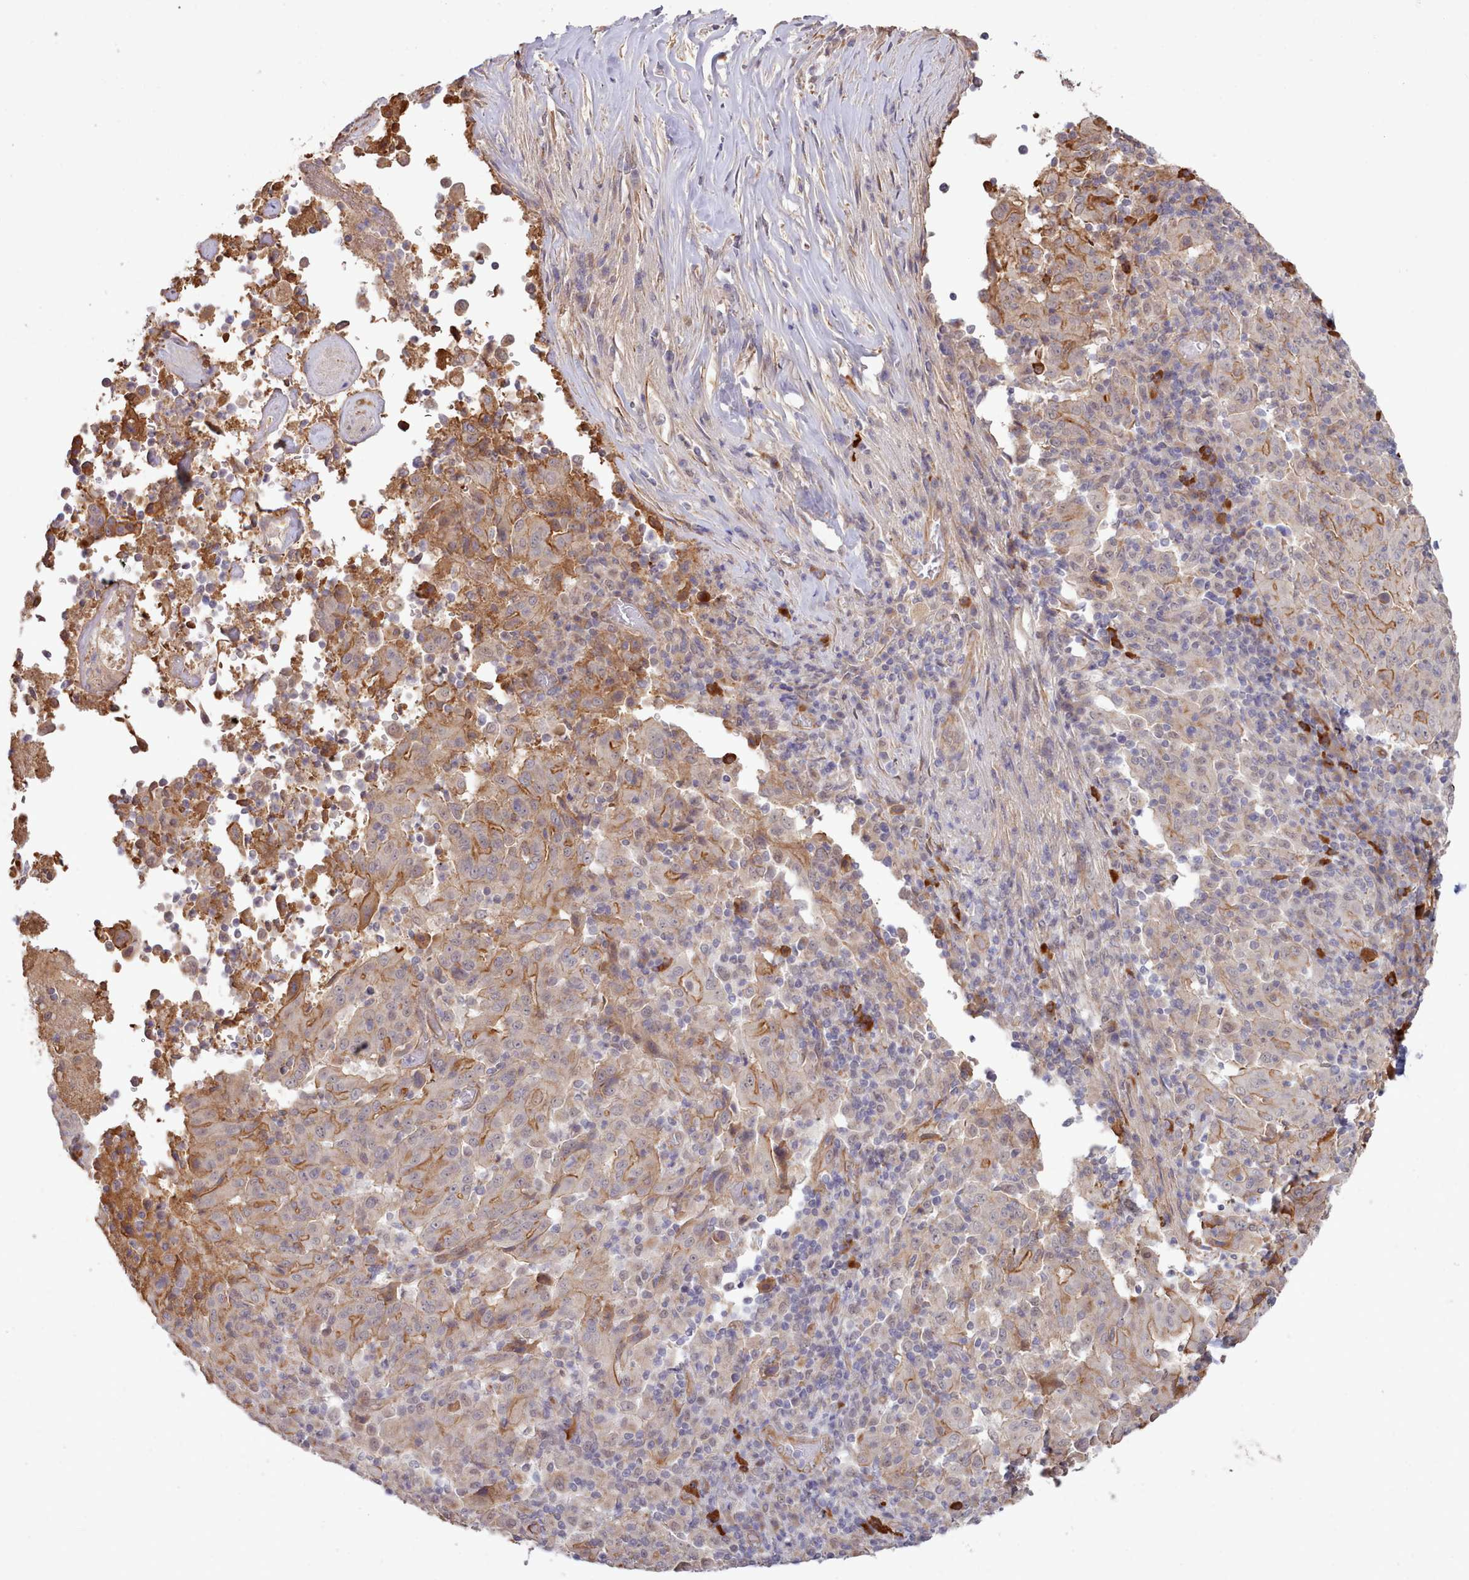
{"staining": {"intensity": "moderate", "quantity": "25%-75%", "location": "cytoplasmic/membranous"}, "tissue": "pancreatic cancer", "cell_type": "Tumor cells", "image_type": "cancer", "snomed": [{"axis": "morphology", "description": "Adenocarcinoma, NOS"}, {"axis": "topography", "description": "Pancreas"}], "caption": "Pancreatic cancer (adenocarcinoma) tissue exhibits moderate cytoplasmic/membranous positivity in approximately 25%-75% of tumor cells, visualized by immunohistochemistry.", "gene": "ZC3H13", "patient": {"sex": "male", "age": 63}}